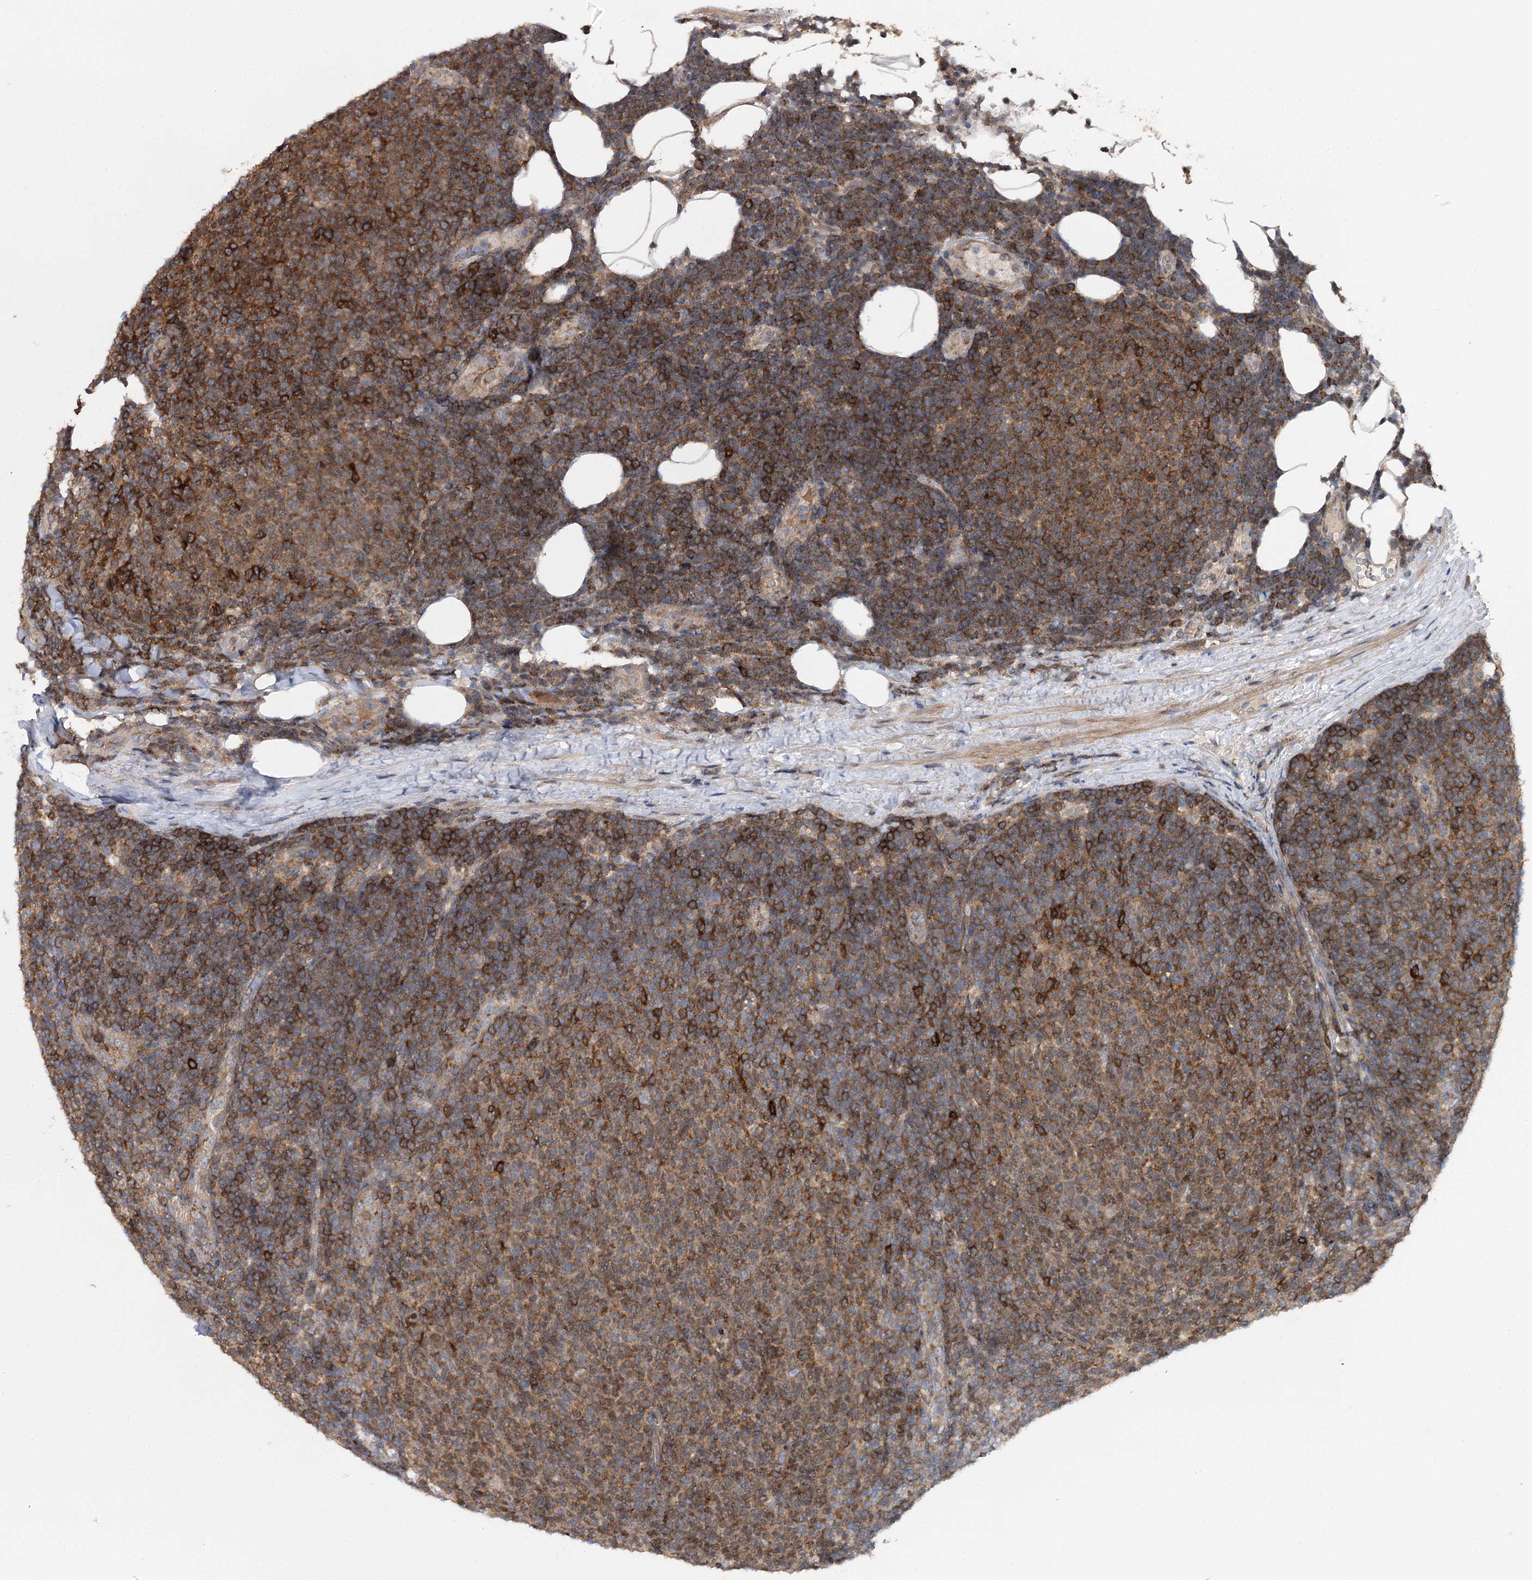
{"staining": {"intensity": "moderate", "quantity": ">75%", "location": "cytoplasmic/membranous"}, "tissue": "lymphoma", "cell_type": "Tumor cells", "image_type": "cancer", "snomed": [{"axis": "morphology", "description": "Malignant lymphoma, non-Hodgkin's type, Low grade"}, {"axis": "topography", "description": "Lymph node"}], "caption": "An image showing moderate cytoplasmic/membranous expression in approximately >75% of tumor cells in low-grade malignant lymphoma, non-Hodgkin's type, as visualized by brown immunohistochemical staining.", "gene": "STX6", "patient": {"sex": "male", "age": 66}}